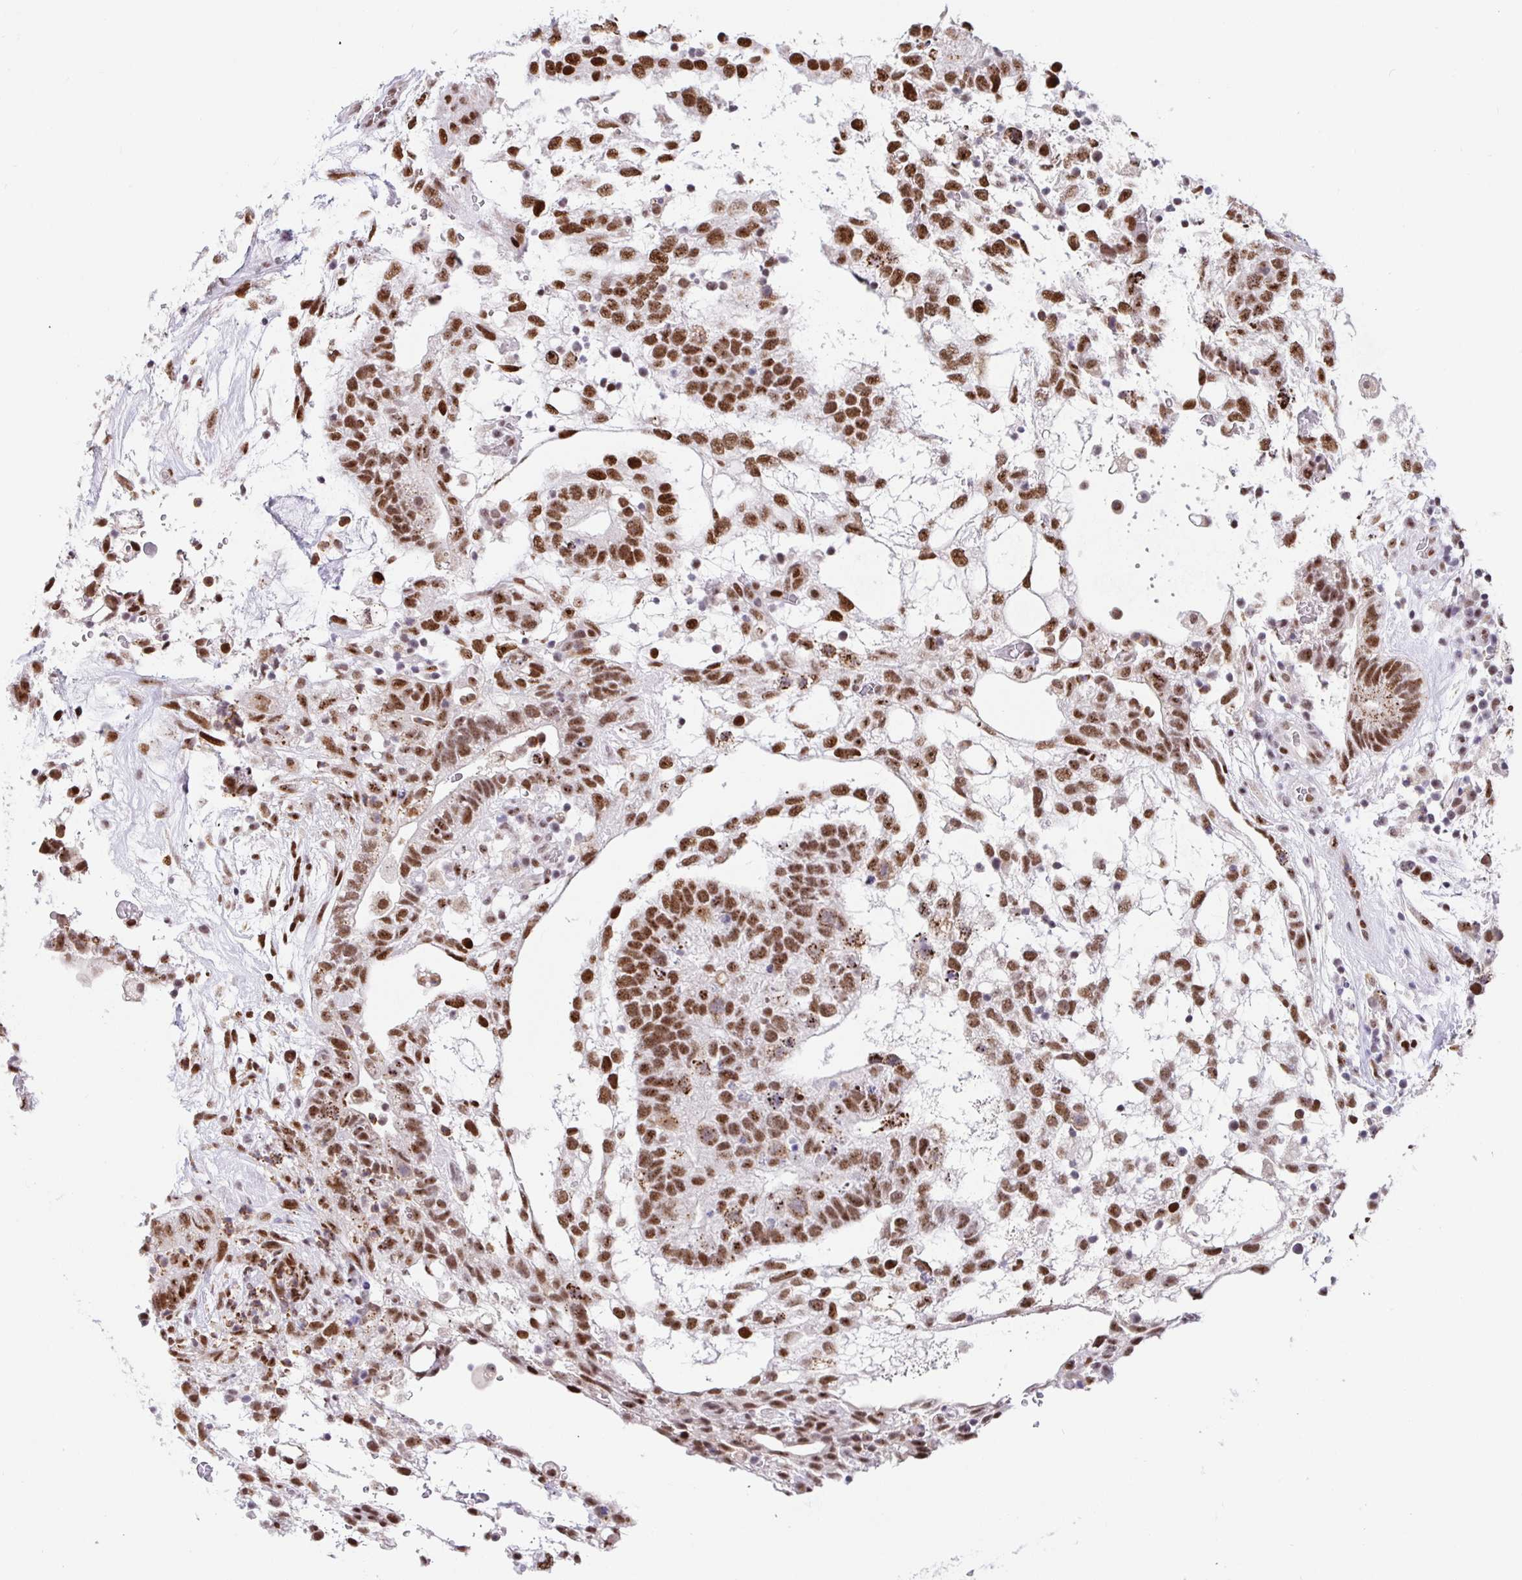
{"staining": {"intensity": "moderate", "quantity": ">75%", "location": "nuclear"}, "tissue": "testis cancer", "cell_type": "Tumor cells", "image_type": "cancer", "snomed": [{"axis": "morphology", "description": "Normal tissue, NOS"}, {"axis": "morphology", "description": "Carcinoma, Embryonal, NOS"}, {"axis": "topography", "description": "Testis"}], "caption": "Tumor cells show medium levels of moderate nuclear staining in about >75% of cells in embryonal carcinoma (testis).", "gene": "SETD5", "patient": {"sex": "male", "age": 32}}